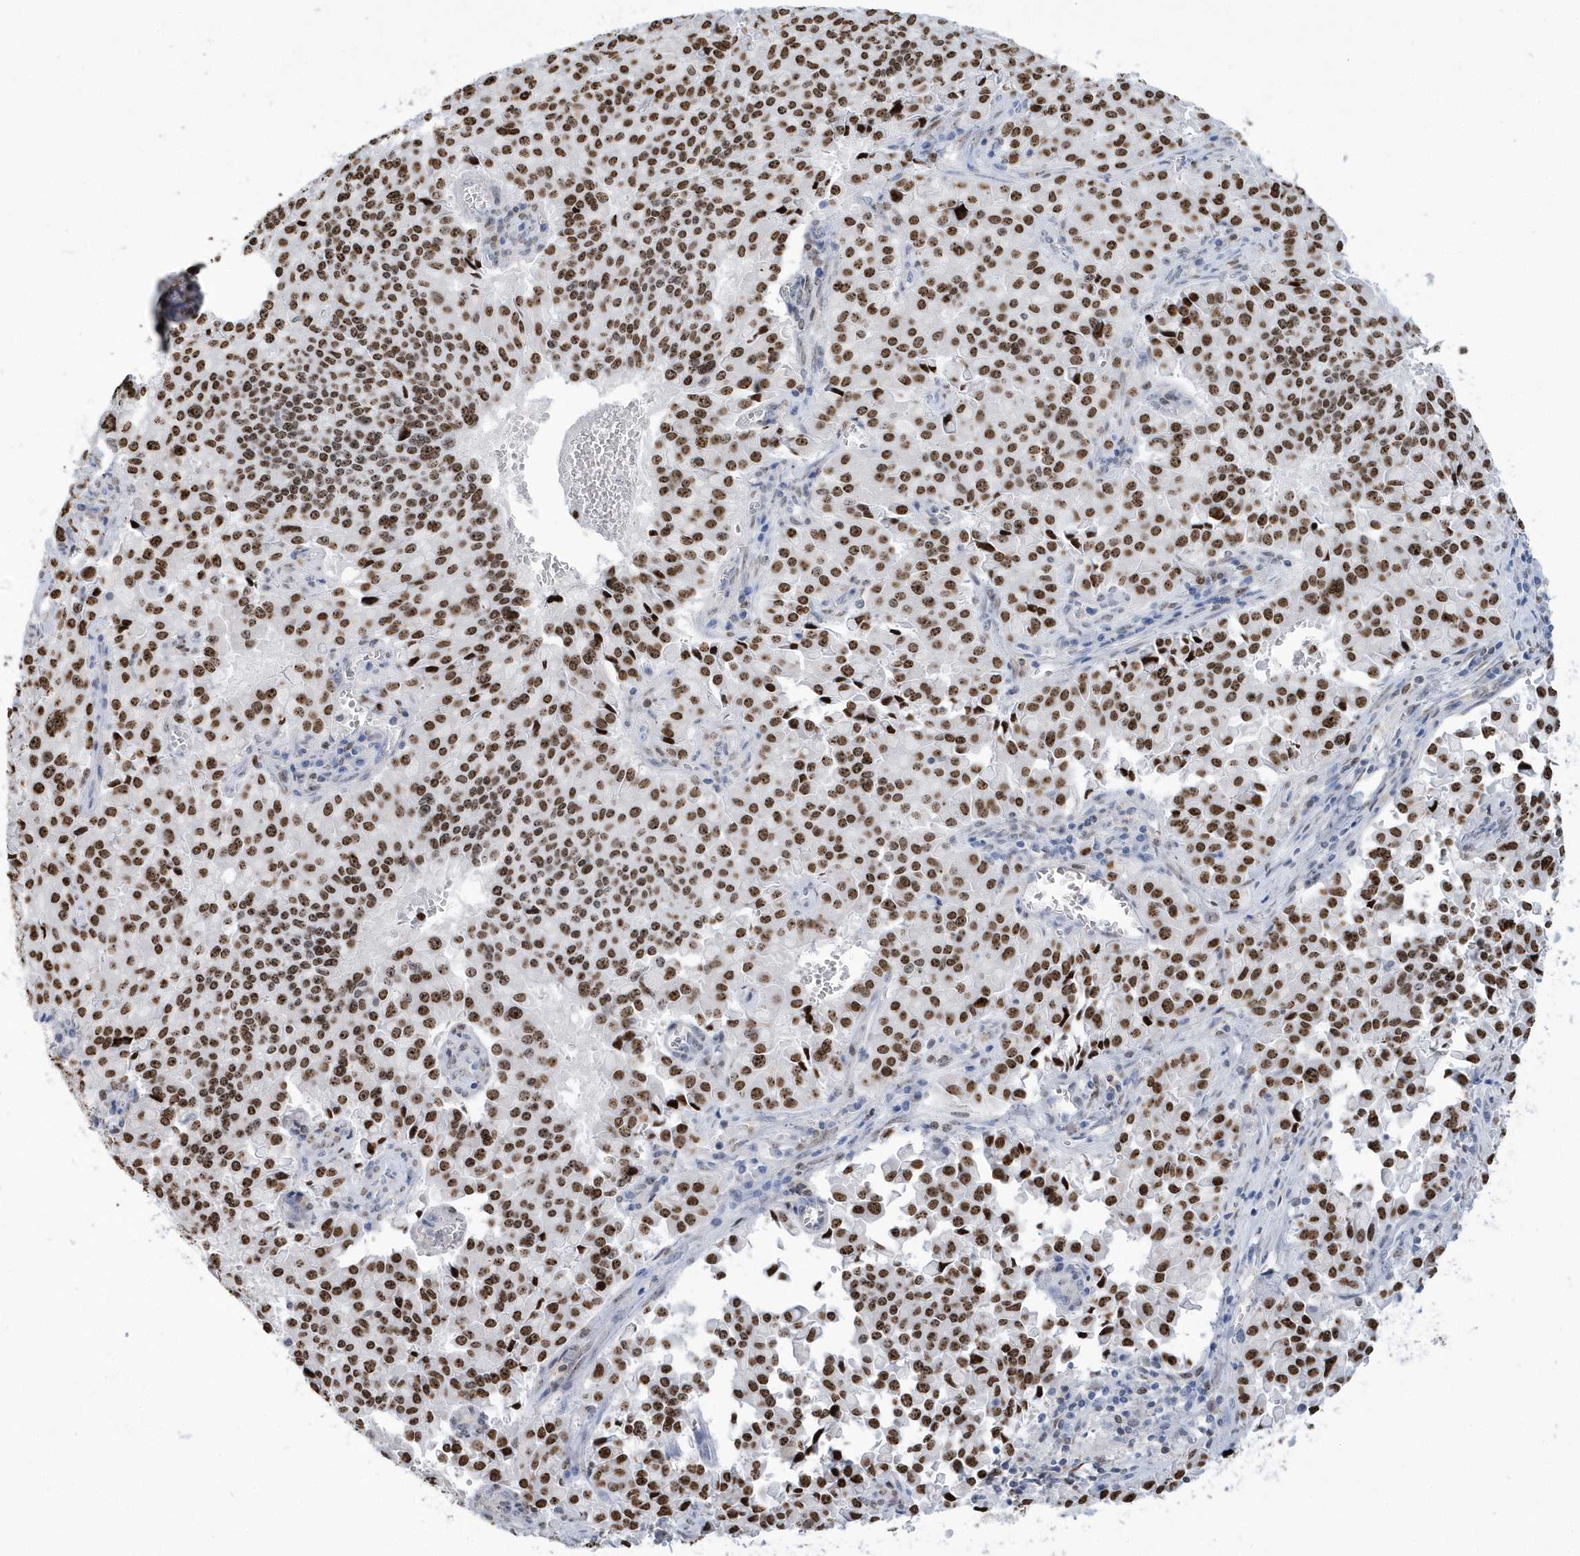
{"staining": {"intensity": "strong", "quantity": ">75%", "location": "nuclear"}, "tissue": "pancreatic cancer", "cell_type": "Tumor cells", "image_type": "cancer", "snomed": [{"axis": "morphology", "description": "Adenocarcinoma, NOS"}, {"axis": "topography", "description": "Pancreas"}], "caption": "This image displays immunohistochemistry staining of adenocarcinoma (pancreatic), with high strong nuclear staining in approximately >75% of tumor cells.", "gene": "MACROH2A2", "patient": {"sex": "male", "age": 65}}